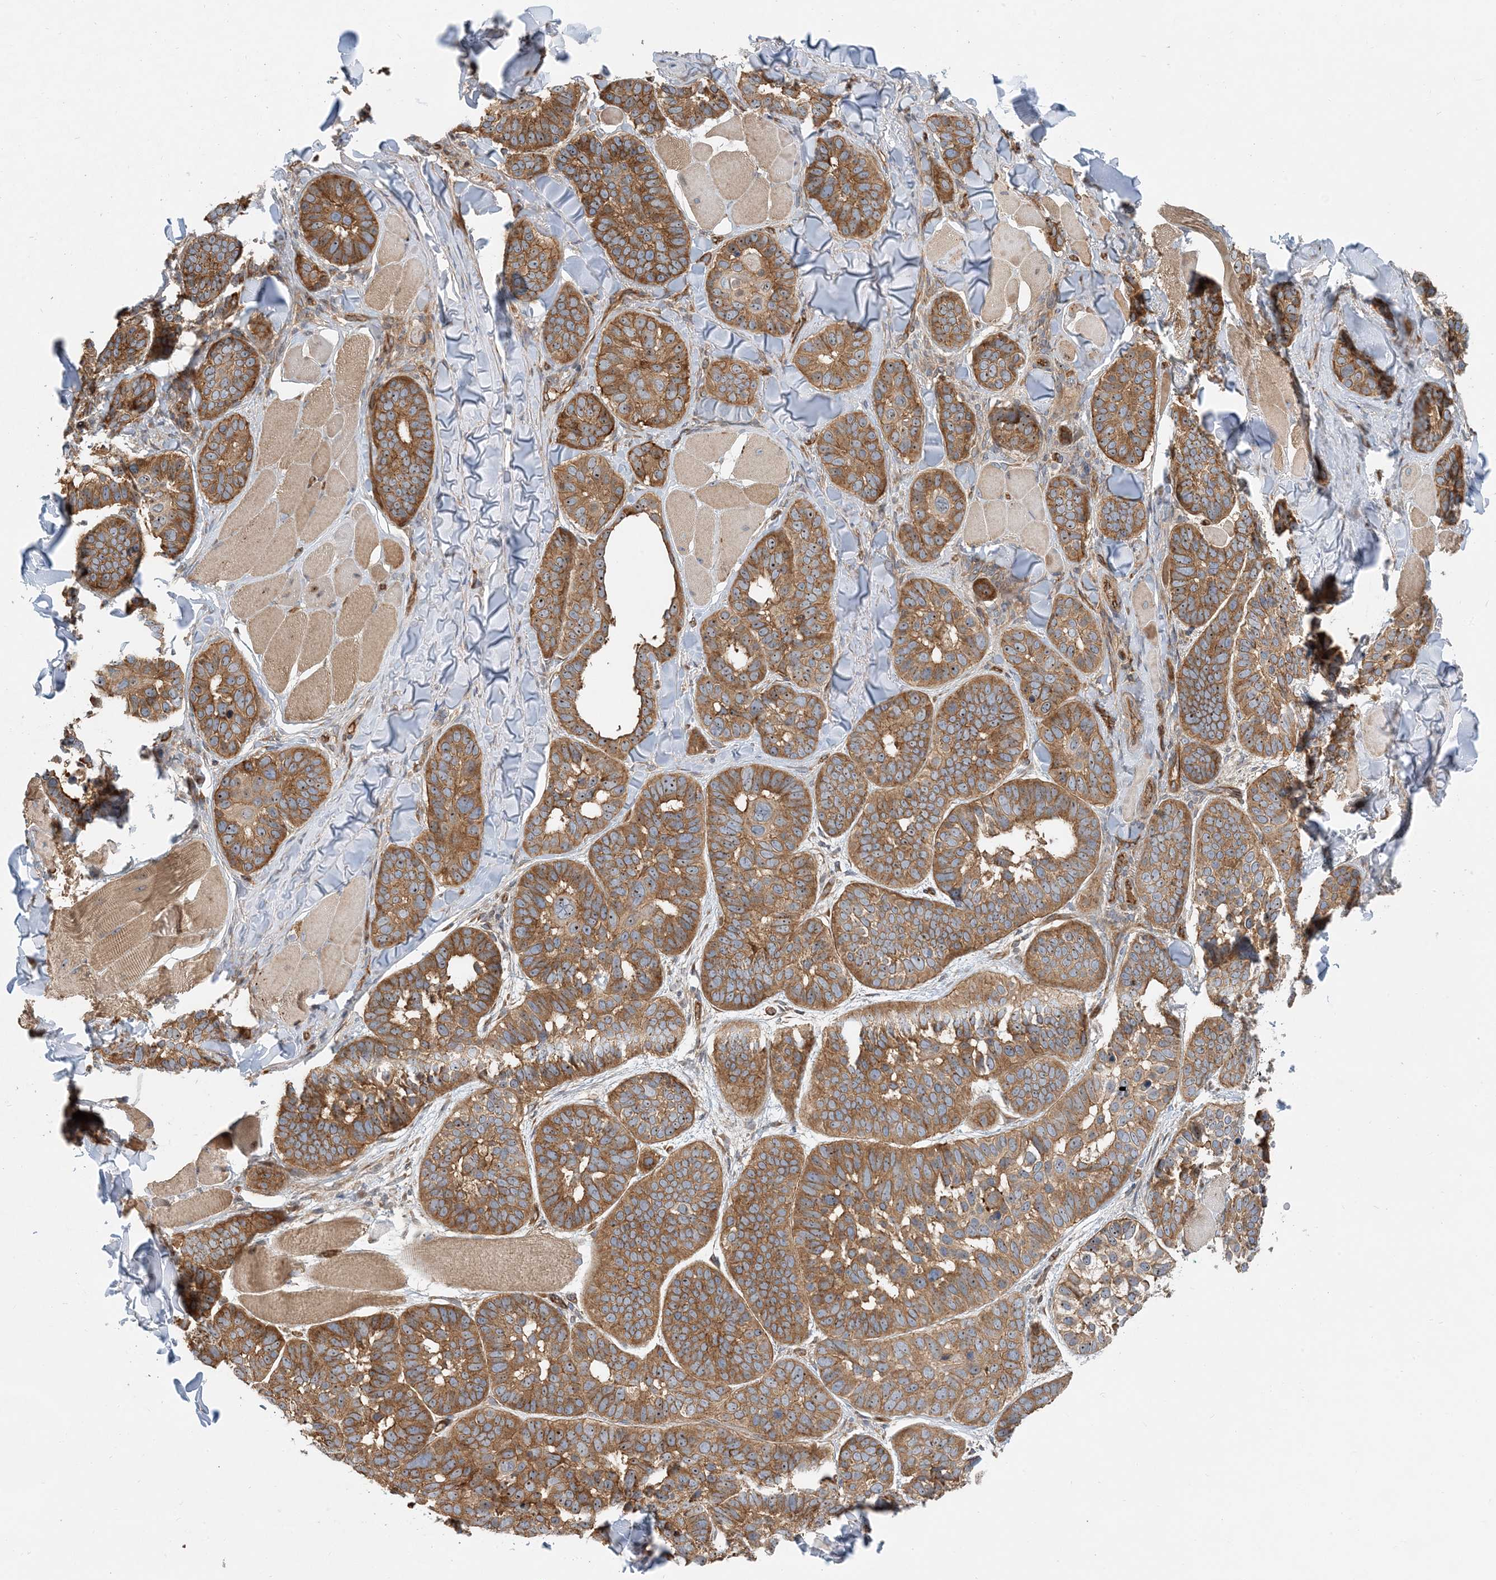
{"staining": {"intensity": "moderate", "quantity": ">75%", "location": "cytoplasmic/membranous,nuclear"}, "tissue": "skin cancer", "cell_type": "Tumor cells", "image_type": "cancer", "snomed": [{"axis": "morphology", "description": "Basal cell carcinoma"}, {"axis": "topography", "description": "Skin"}], "caption": "High-power microscopy captured an immunohistochemistry (IHC) photomicrograph of skin cancer (basal cell carcinoma), revealing moderate cytoplasmic/membranous and nuclear positivity in about >75% of tumor cells.", "gene": "MYL5", "patient": {"sex": "male", "age": 62}}